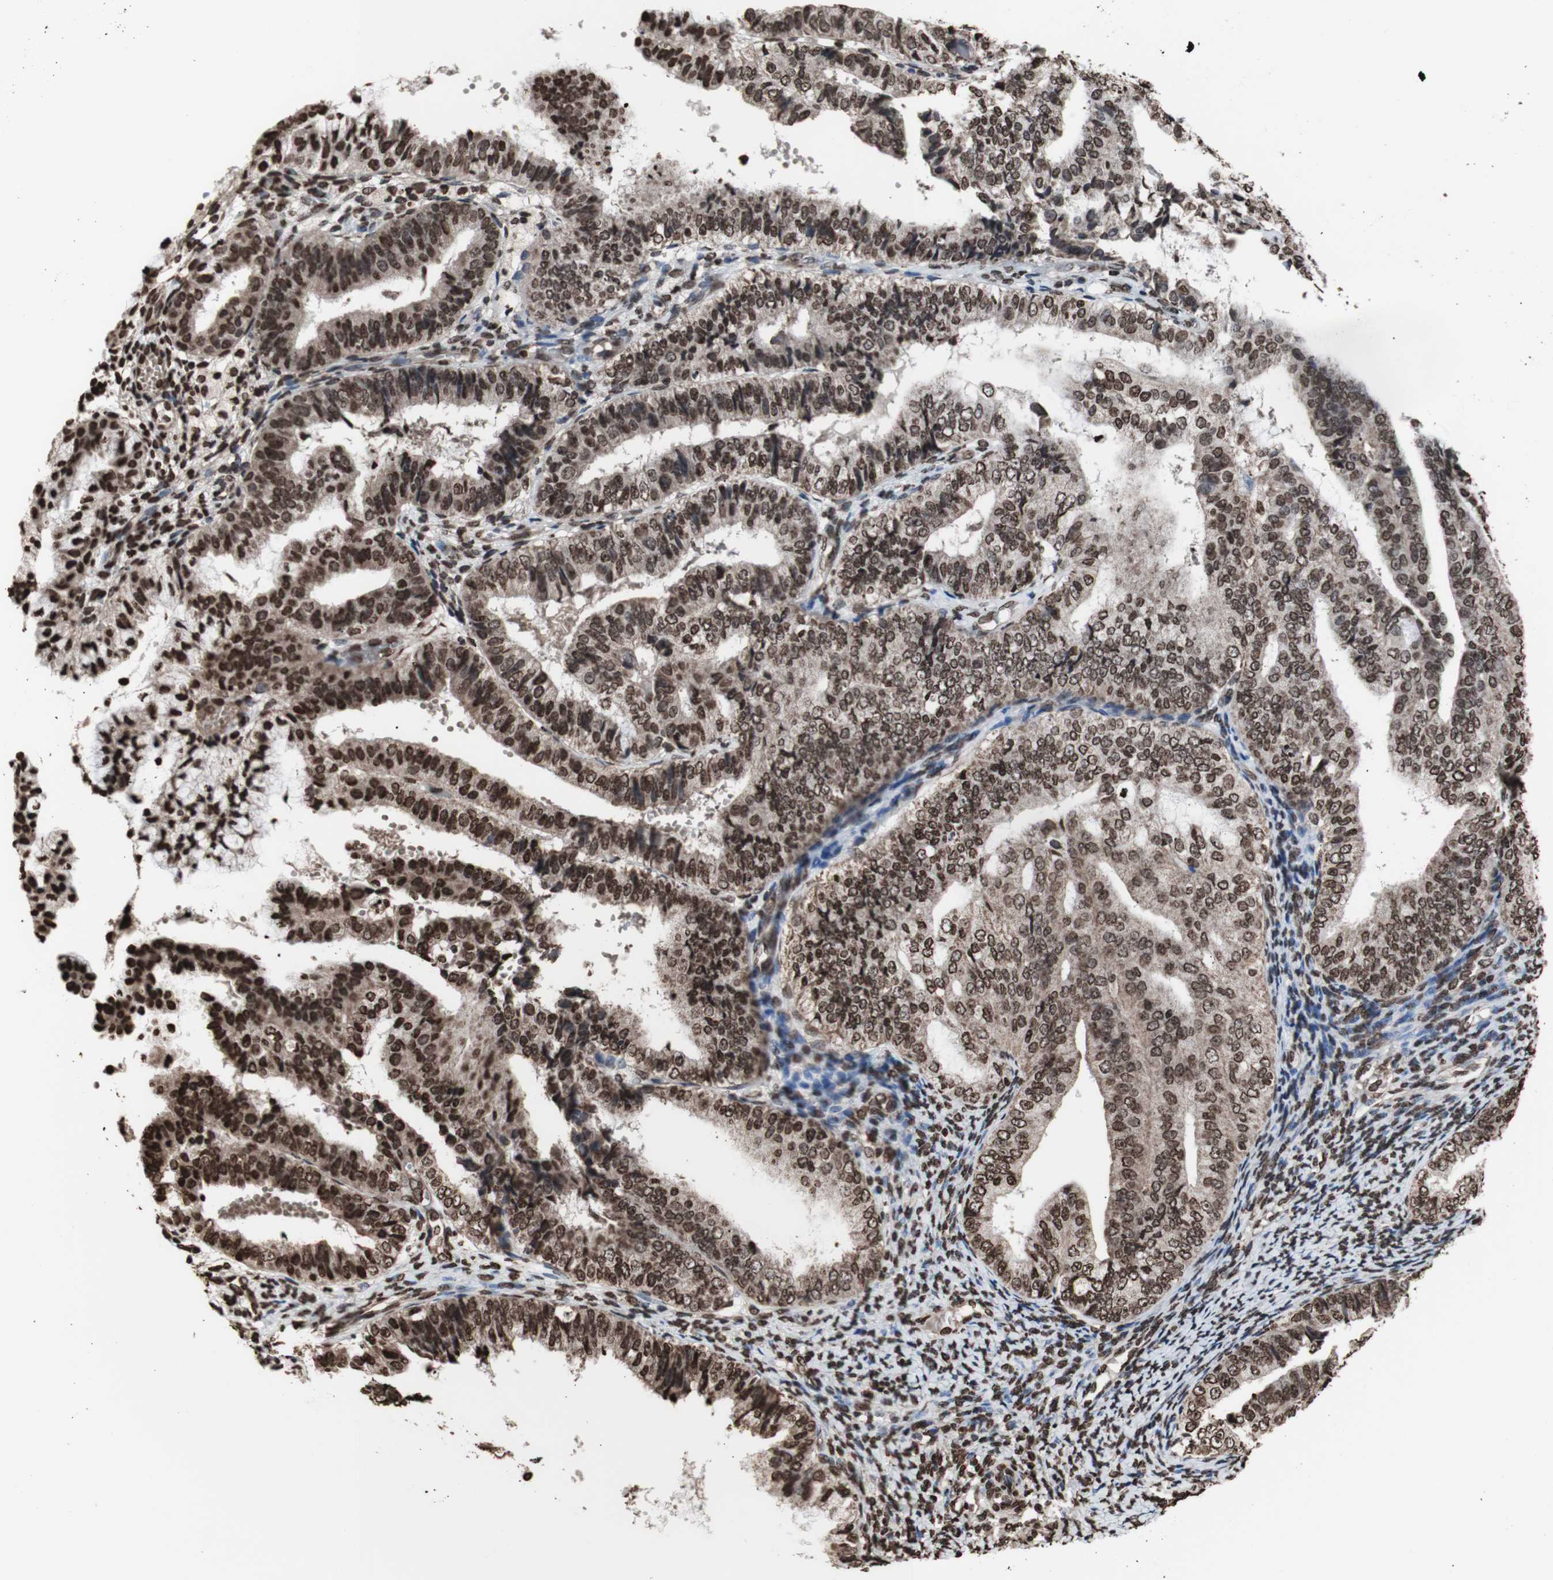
{"staining": {"intensity": "strong", "quantity": ">75%", "location": "cytoplasmic/membranous,nuclear"}, "tissue": "endometrial cancer", "cell_type": "Tumor cells", "image_type": "cancer", "snomed": [{"axis": "morphology", "description": "Adenocarcinoma, NOS"}, {"axis": "topography", "description": "Endometrium"}], "caption": "A high amount of strong cytoplasmic/membranous and nuclear positivity is present in about >75% of tumor cells in endometrial adenocarcinoma tissue. Using DAB (brown) and hematoxylin (blue) stains, captured at high magnification using brightfield microscopy.", "gene": "SNAI2", "patient": {"sex": "female", "age": 63}}